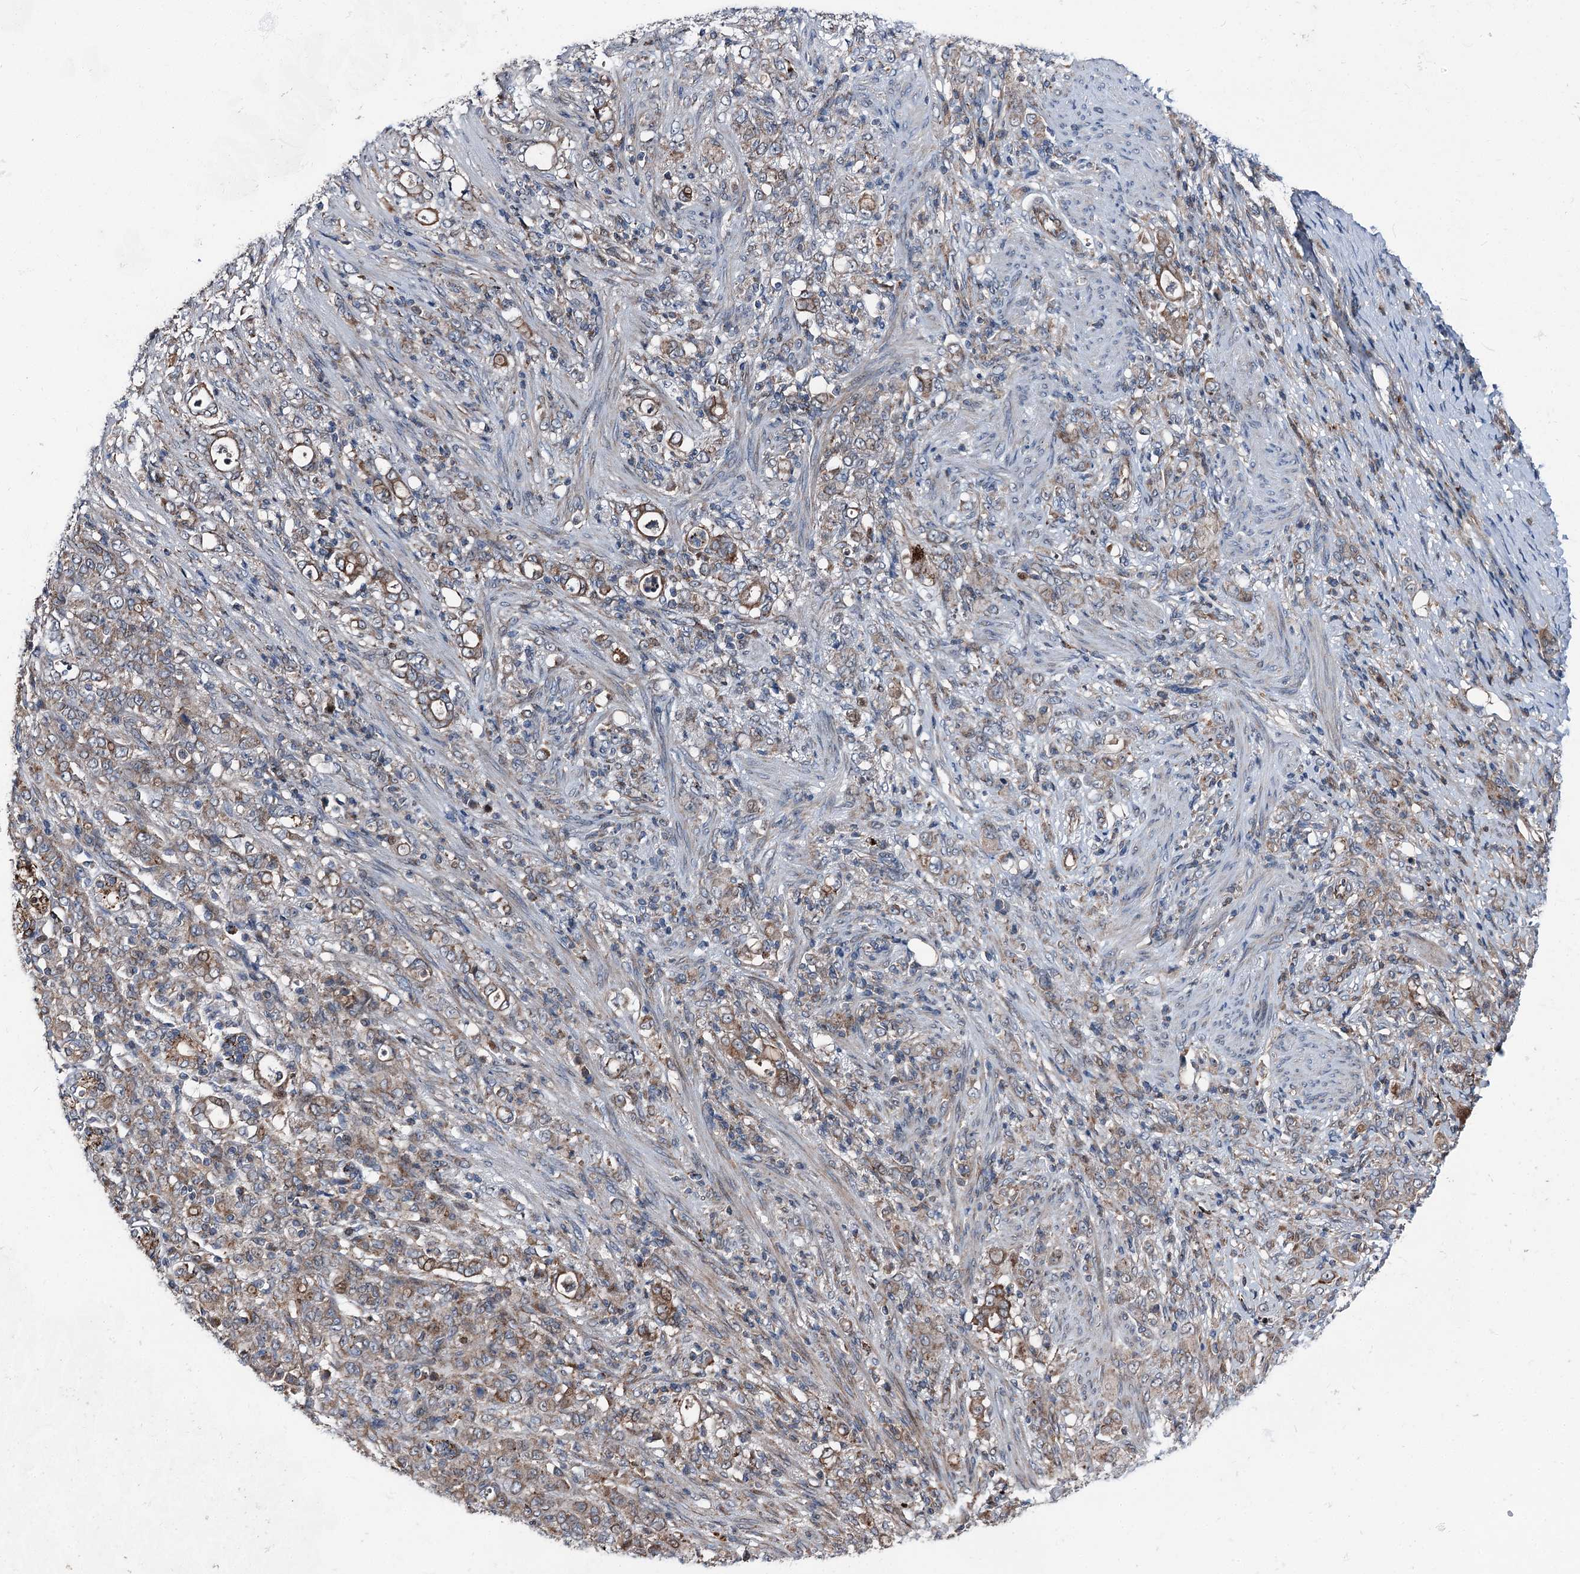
{"staining": {"intensity": "moderate", "quantity": ">75%", "location": "cytoplasmic/membranous"}, "tissue": "stomach cancer", "cell_type": "Tumor cells", "image_type": "cancer", "snomed": [{"axis": "morphology", "description": "Adenocarcinoma, NOS"}, {"axis": "topography", "description": "Stomach"}], "caption": "Immunohistochemical staining of stomach adenocarcinoma exhibits medium levels of moderate cytoplasmic/membranous protein positivity in about >75% of tumor cells.", "gene": "POLR1D", "patient": {"sex": "female", "age": 79}}